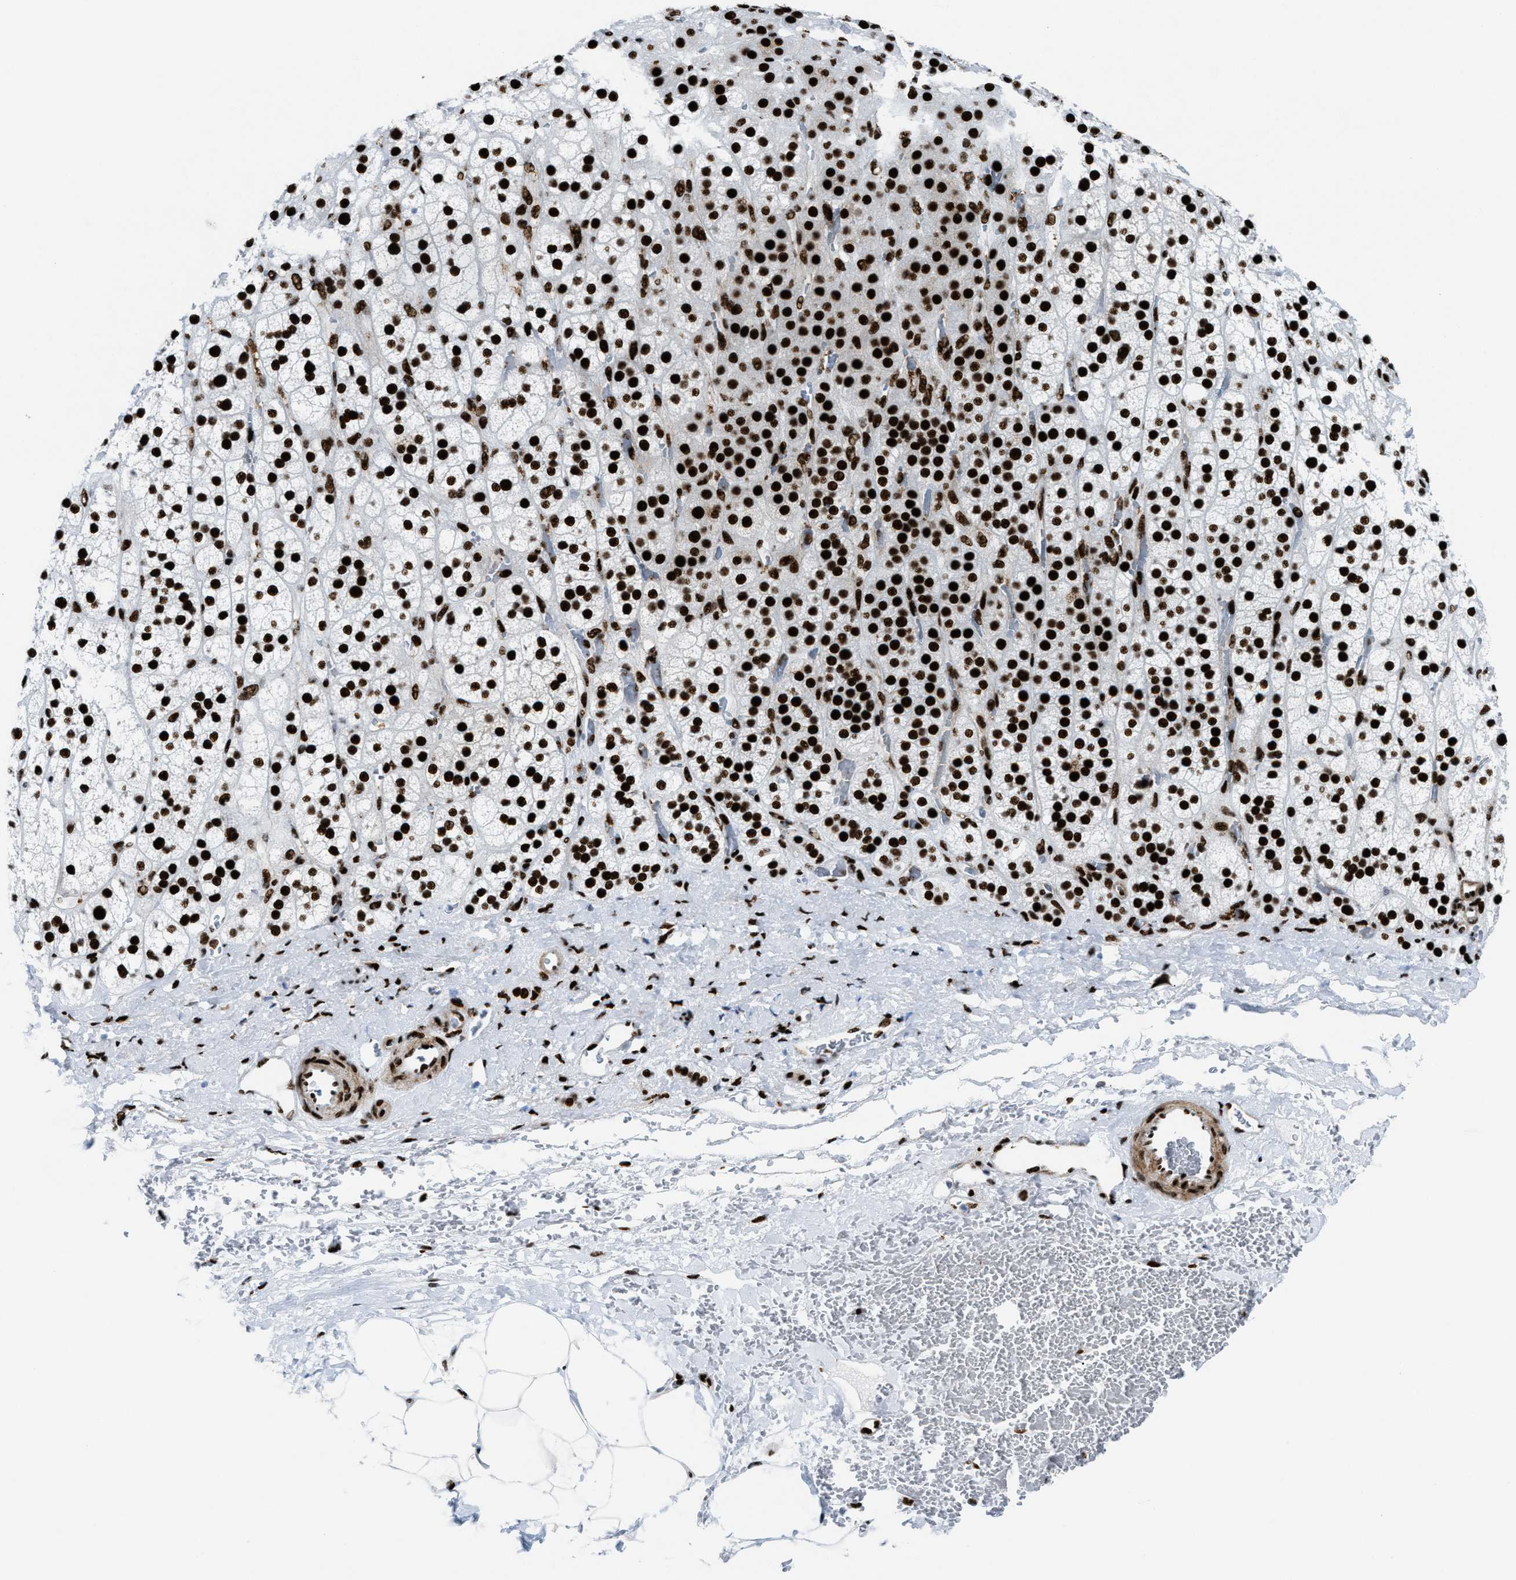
{"staining": {"intensity": "strong", "quantity": ">75%", "location": "nuclear"}, "tissue": "adrenal gland", "cell_type": "Glandular cells", "image_type": "normal", "snomed": [{"axis": "morphology", "description": "Normal tissue, NOS"}, {"axis": "topography", "description": "Adrenal gland"}], "caption": "Normal adrenal gland reveals strong nuclear positivity in approximately >75% of glandular cells Using DAB (brown) and hematoxylin (blue) stains, captured at high magnification using brightfield microscopy..", "gene": "NONO", "patient": {"sex": "male", "age": 56}}